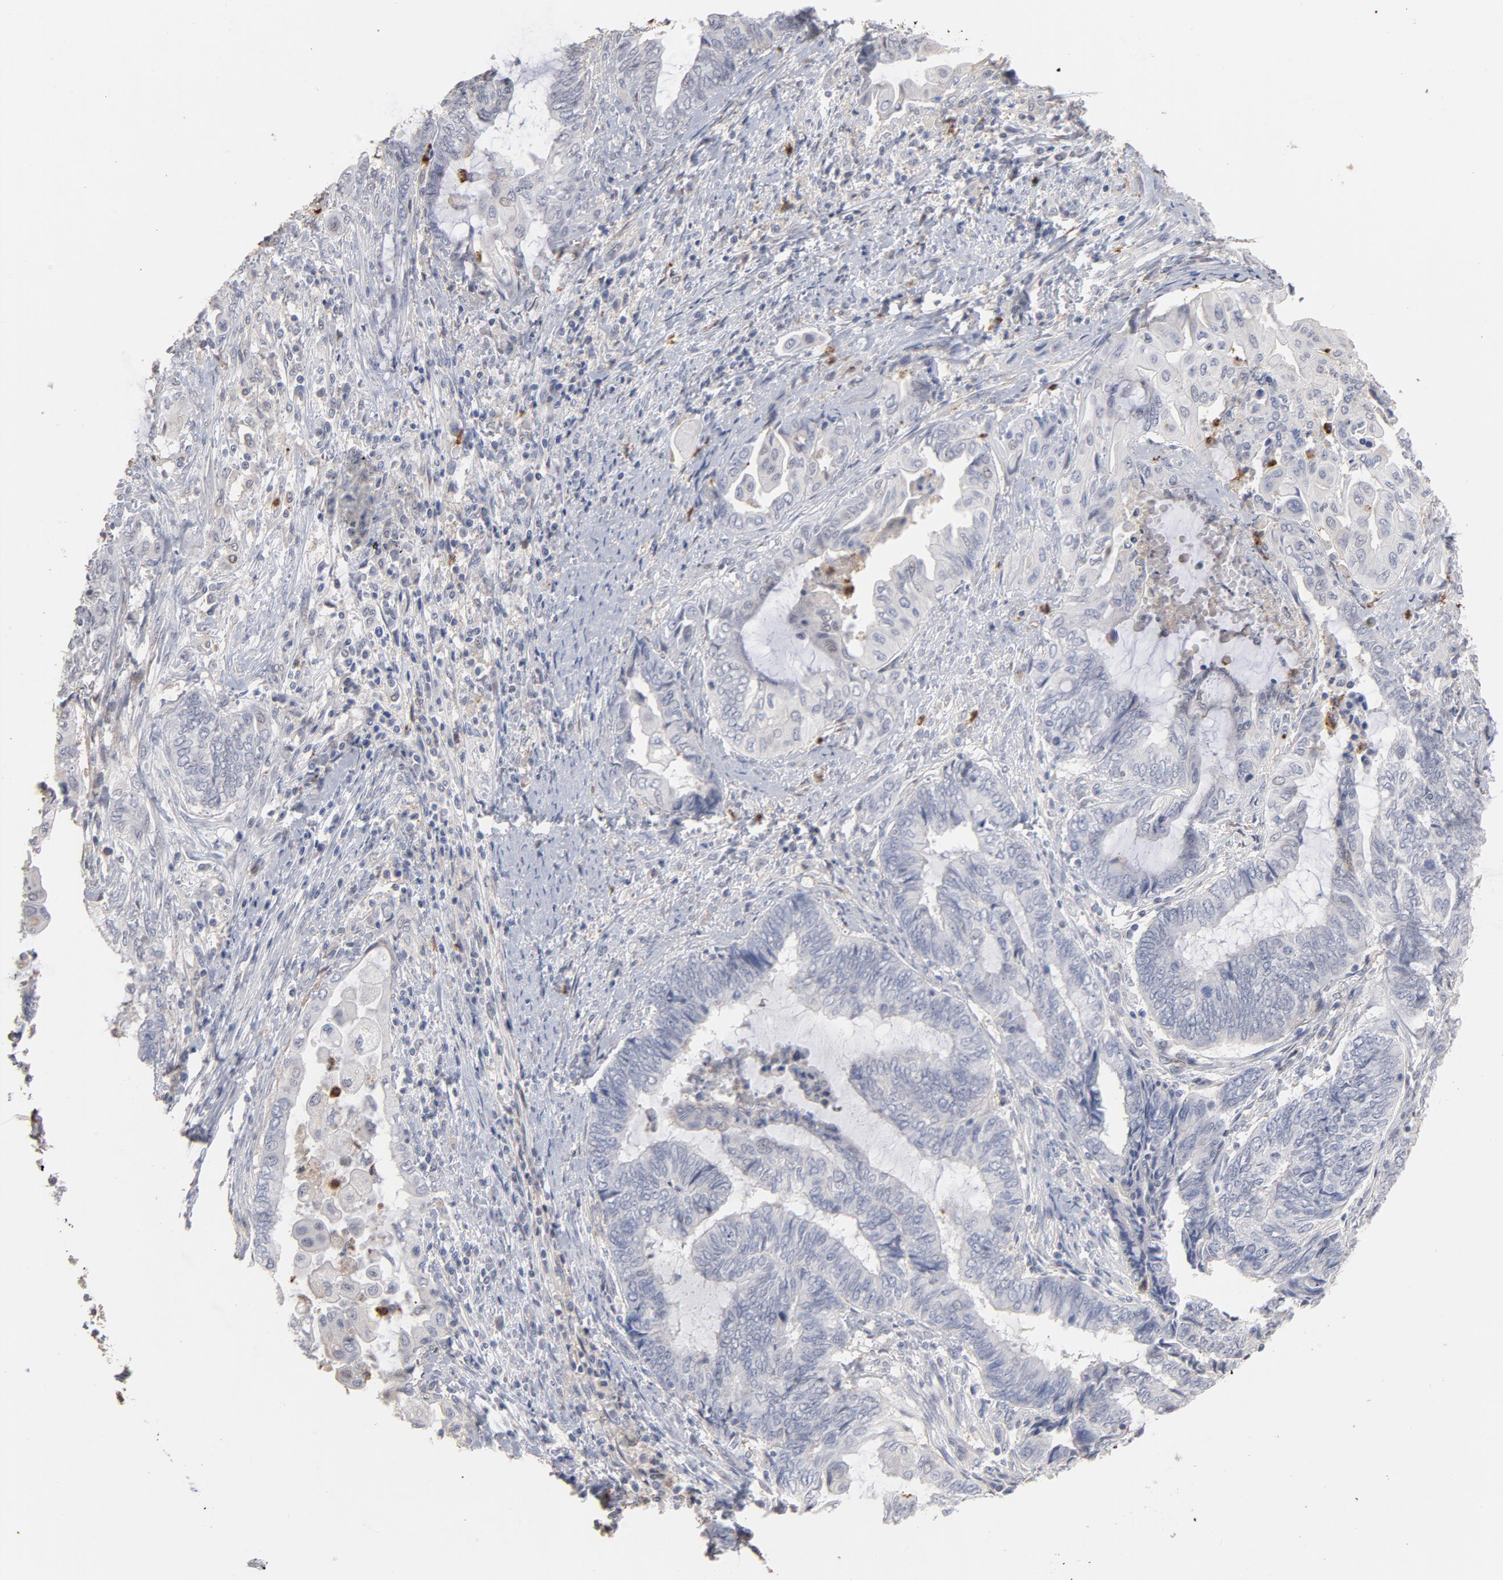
{"staining": {"intensity": "negative", "quantity": "none", "location": "none"}, "tissue": "endometrial cancer", "cell_type": "Tumor cells", "image_type": "cancer", "snomed": [{"axis": "morphology", "description": "Adenocarcinoma, NOS"}, {"axis": "topography", "description": "Uterus"}, {"axis": "topography", "description": "Endometrium"}], "caption": "Tumor cells are negative for brown protein staining in adenocarcinoma (endometrial). (DAB IHC with hematoxylin counter stain).", "gene": "PNMA1", "patient": {"sex": "female", "age": 70}}